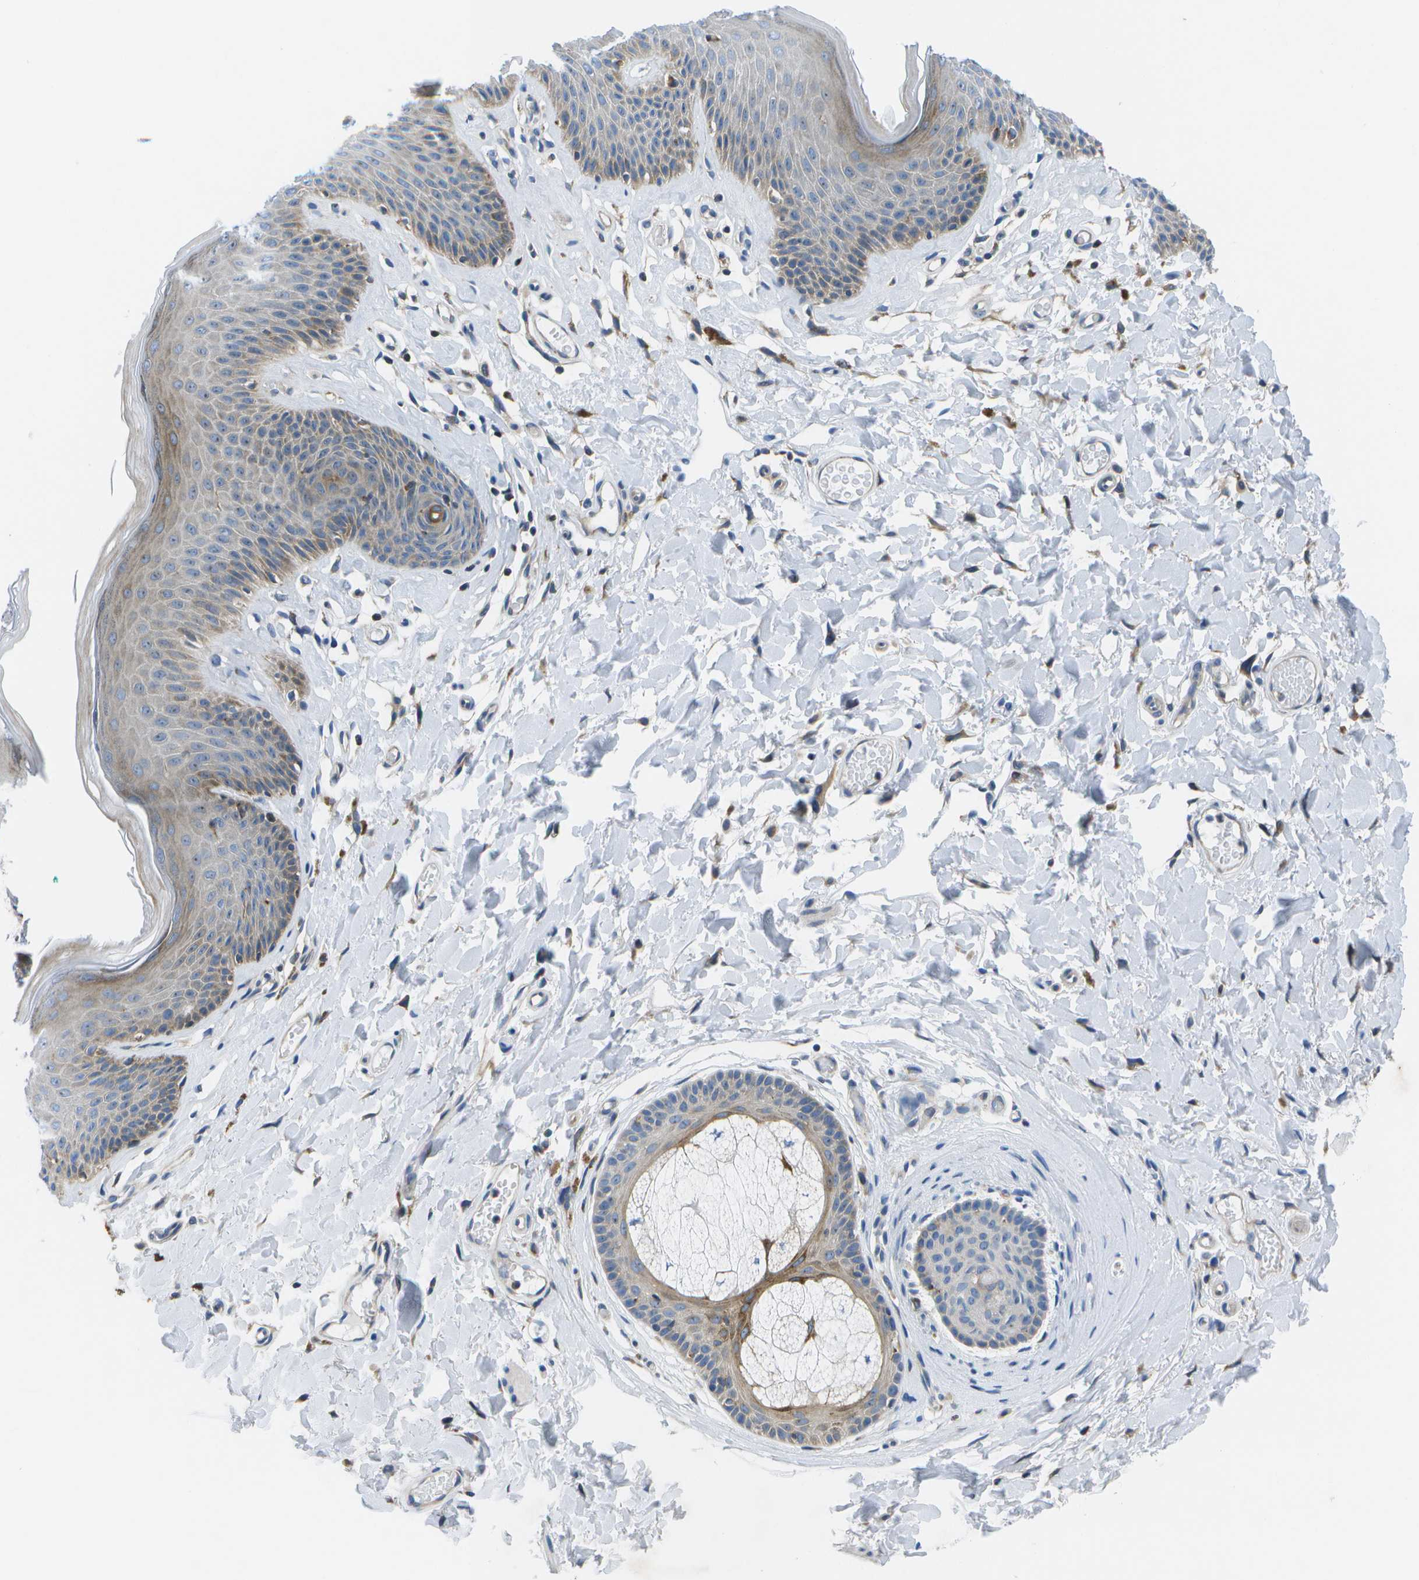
{"staining": {"intensity": "moderate", "quantity": "<25%", "location": "cytoplasmic/membranous"}, "tissue": "skin", "cell_type": "Epidermal cells", "image_type": "normal", "snomed": [{"axis": "morphology", "description": "Normal tissue, NOS"}, {"axis": "topography", "description": "Vulva"}], "caption": "DAB (3,3'-diaminobenzidine) immunohistochemical staining of normal skin displays moderate cytoplasmic/membranous protein staining in approximately <25% of epidermal cells.", "gene": "GDF5", "patient": {"sex": "female", "age": 73}}